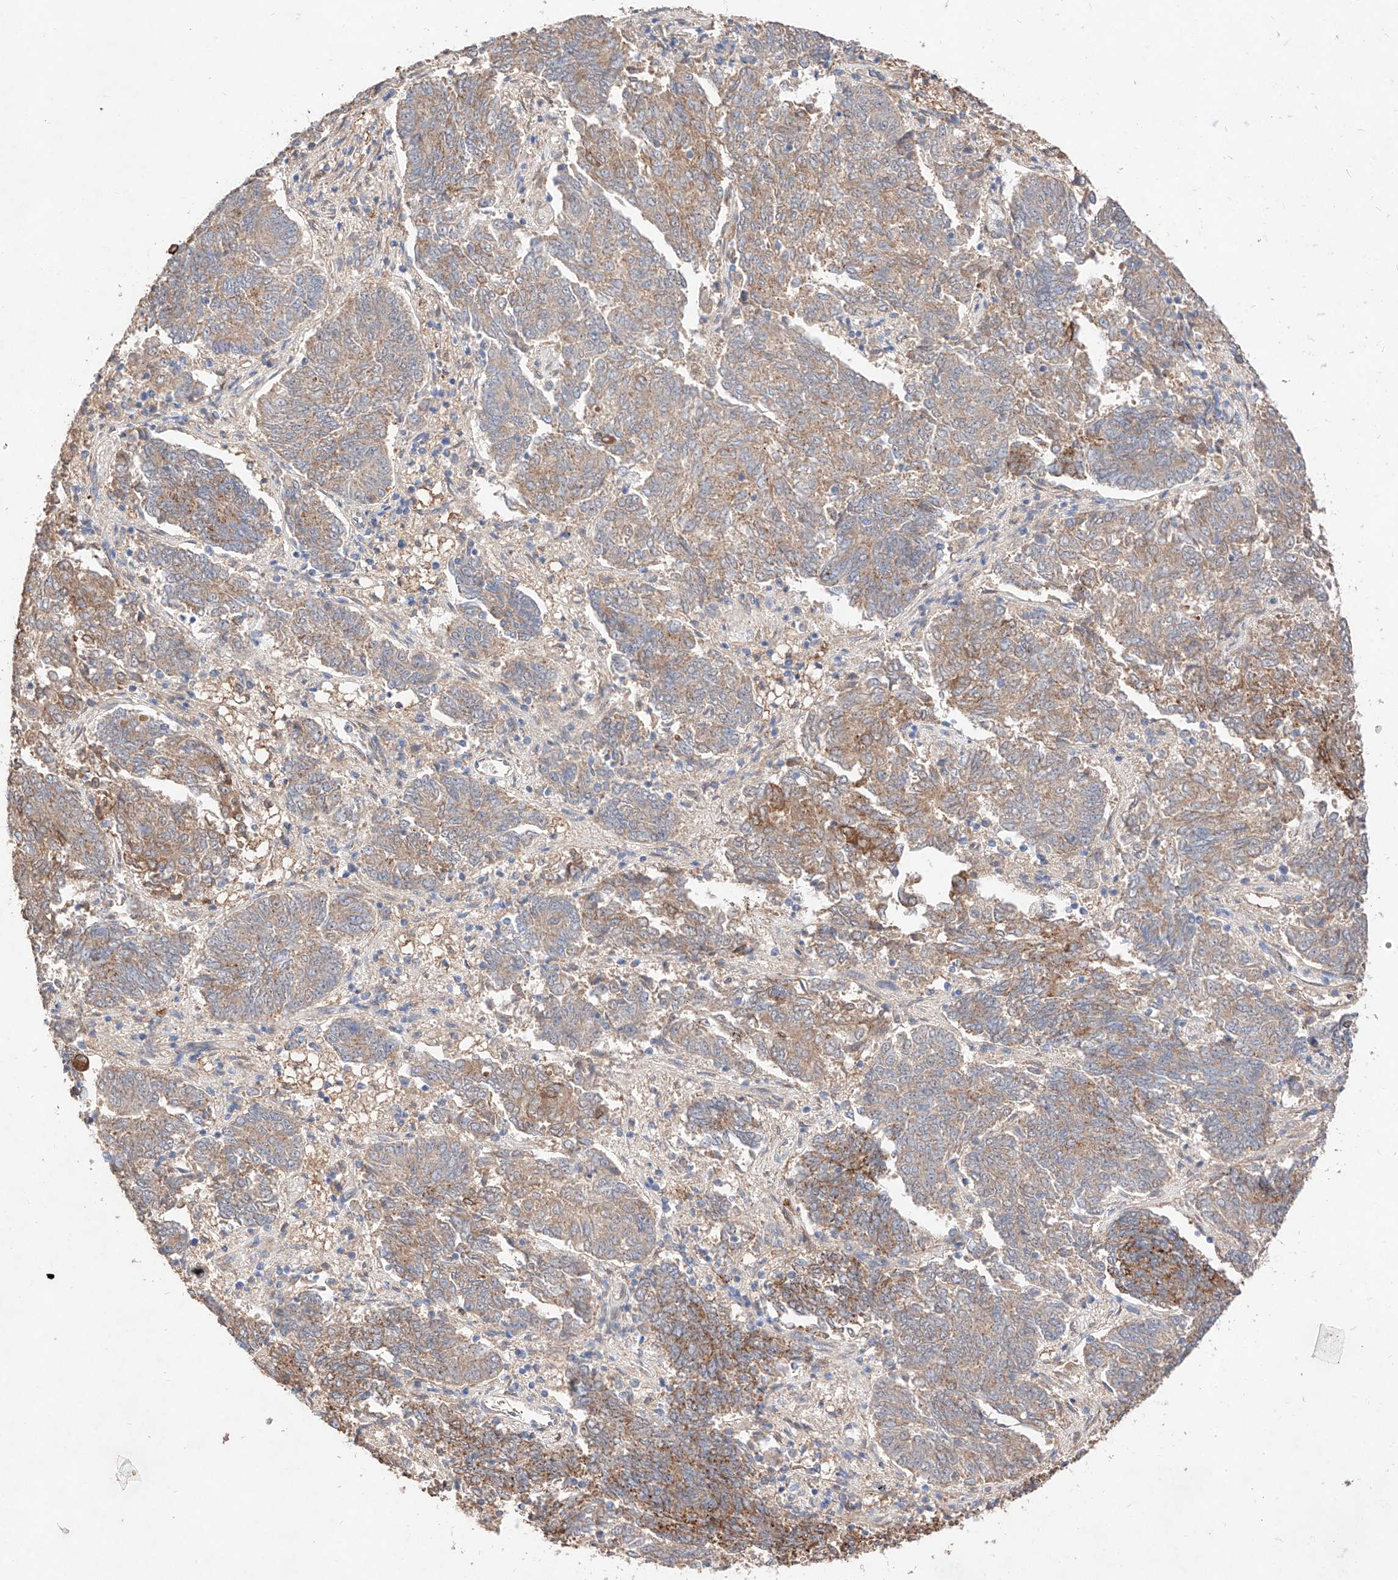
{"staining": {"intensity": "moderate", "quantity": "<25%", "location": "cytoplasmic/membranous"}, "tissue": "endometrial cancer", "cell_type": "Tumor cells", "image_type": "cancer", "snomed": [{"axis": "morphology", "description": "Adenocarcinoma, NOS"}, {"axis": "topography", "description": "Endometrium"}], "caption": "This is a micrograph of IHC staining of endometrial adenocarcinoma, which shows moderate staining in the cytoplasmic/membranous of tumor cells.", "gene": "C6orf62", "patient": {"sex": "female", "age": 80}}